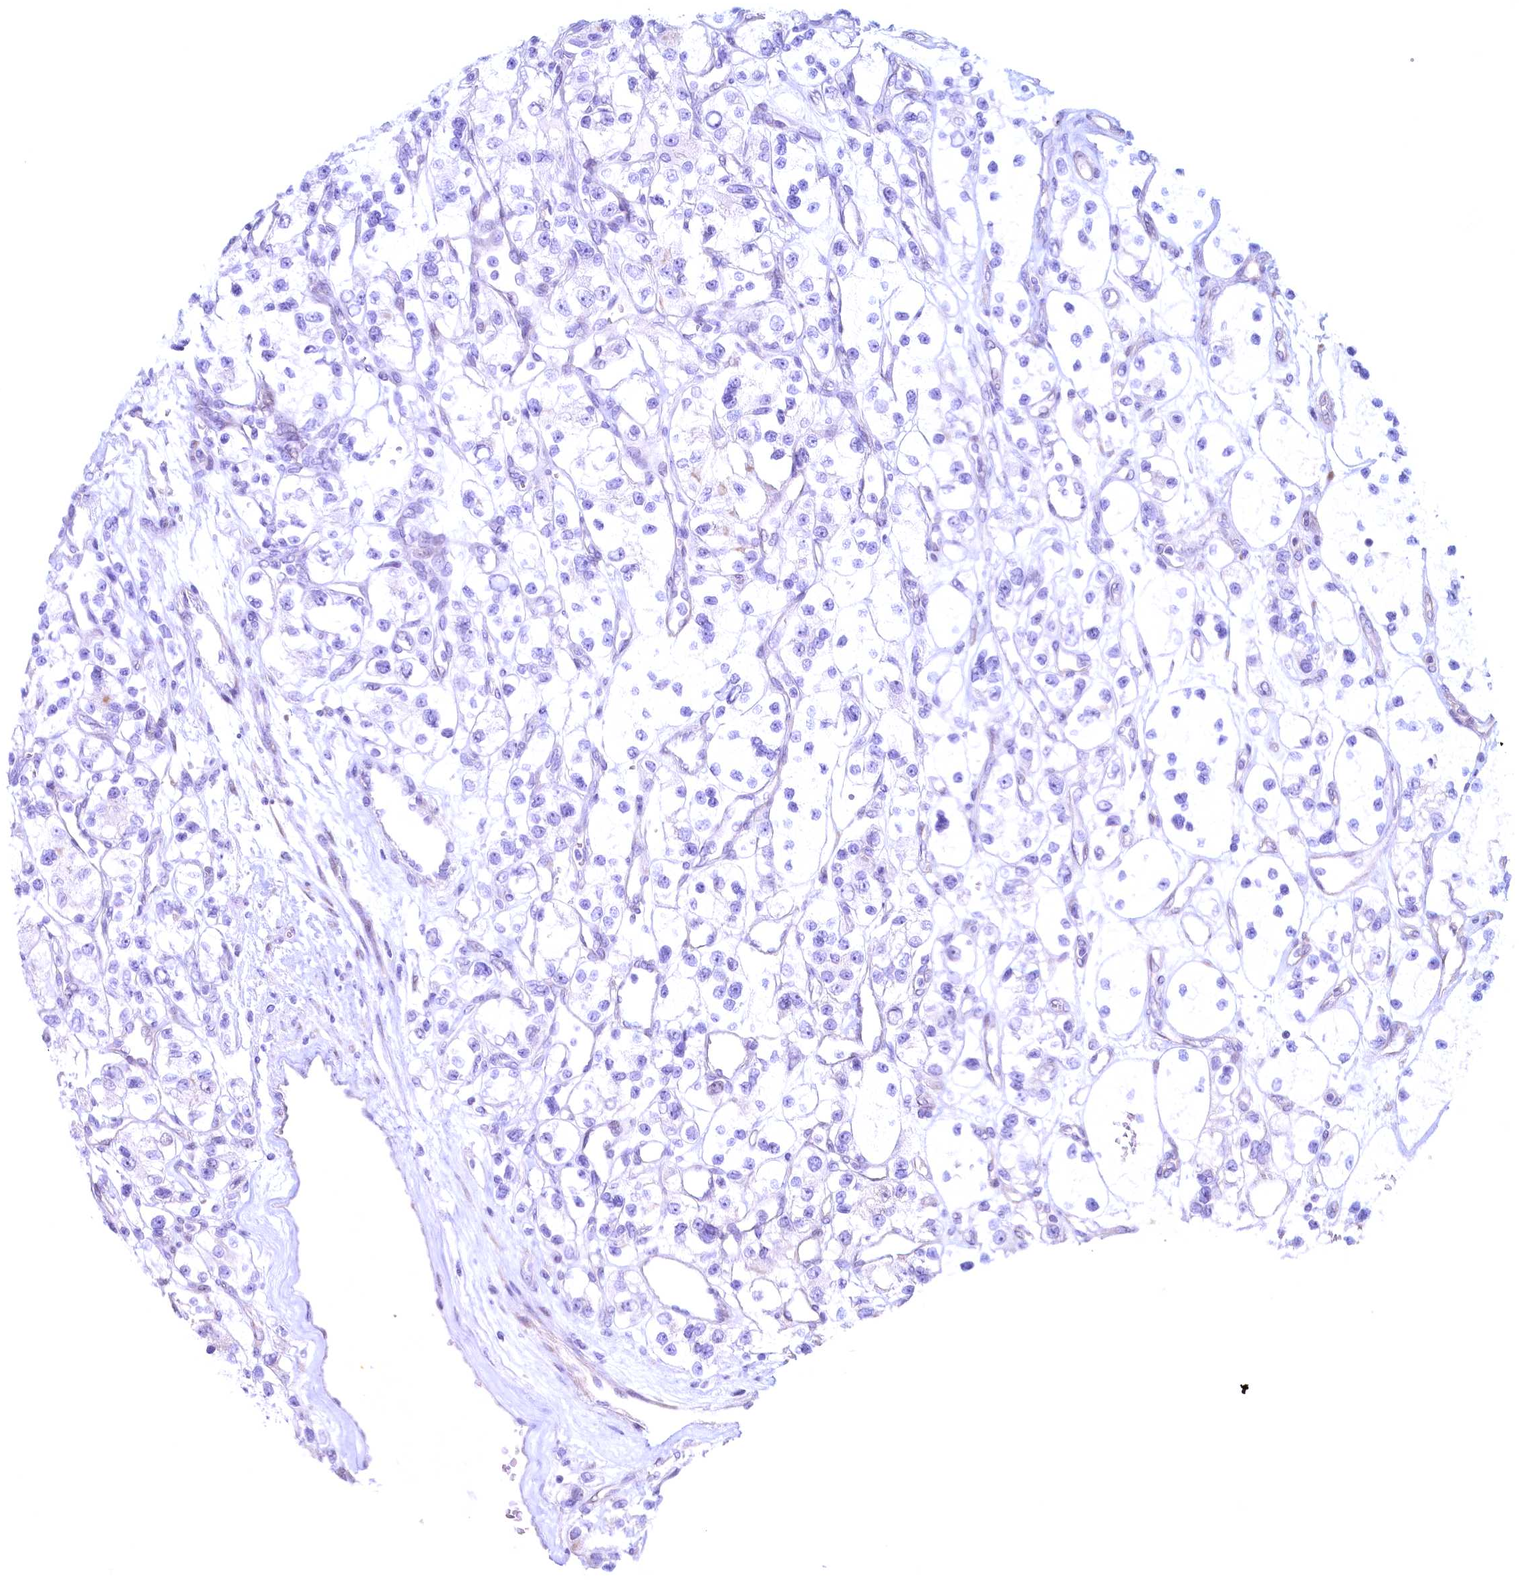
{"staining": {"intensity": "negative", "quantity": "none", "location": "none"}, "tissue": "renal cancer", "cell_type": "Tumor cells", "image_type": "cancer", "snomed": [{"axis": "morphology", "description": "Adenocarcinoma, NOS"}, {"axis": "topography", "description": "Kidney"}], "caption": "Immunohistochemistry micrograph of neoplastic tissue: human renal cancer (adenocarcinoma) stained with DAB shows no significant protein positivity in tumor cells.", "gene": "MAP1LC3A", "patient": {"sex": "female", "age": 57}}